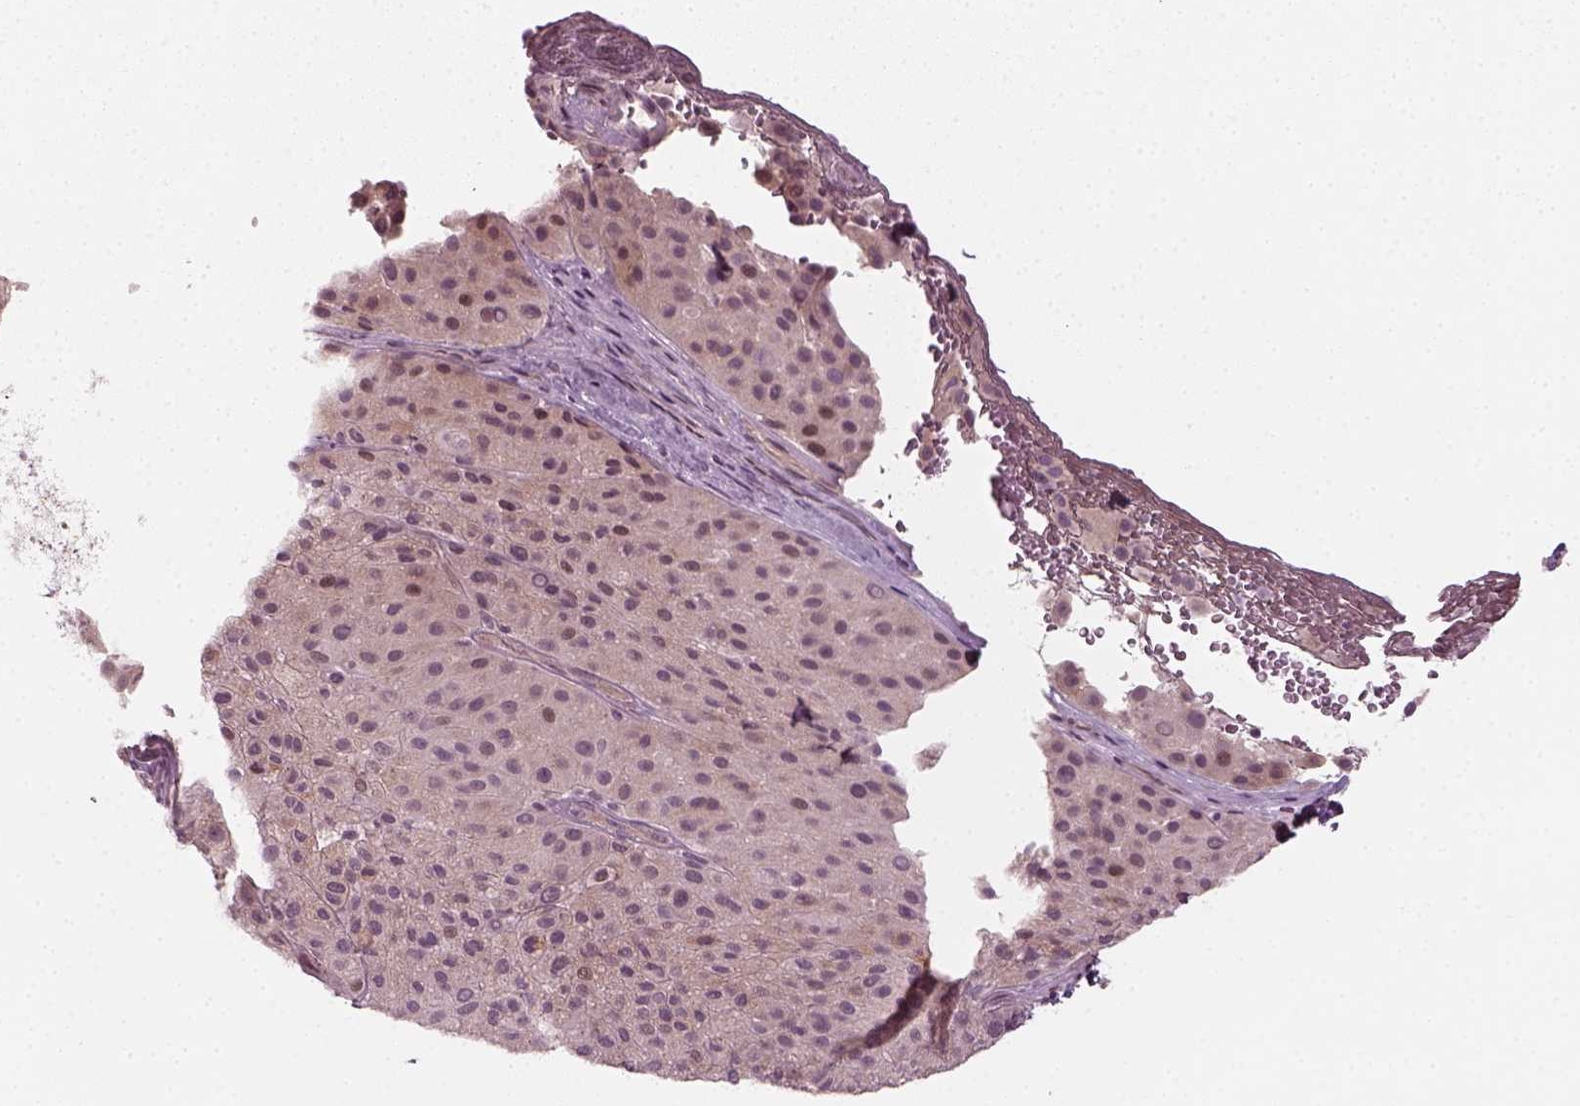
{"staining": {"intensity": "negative", "quantity": "none", "location": "none"}, "tissue": "melanoma", "cell_type": "Tumor cells", "image_type": "cancer", "snomed": [{"axis": "morphology", "description": "Malignant melanoma, Metastatic site"}, {"axis": "topography", "description": "Smooth muscle"}], "caption": "Photomicrograph shows no protein staining in tumor cells of melanoma tissue.", "gene": "MLIP", "patient": {"sex": "male", "age": 41}}